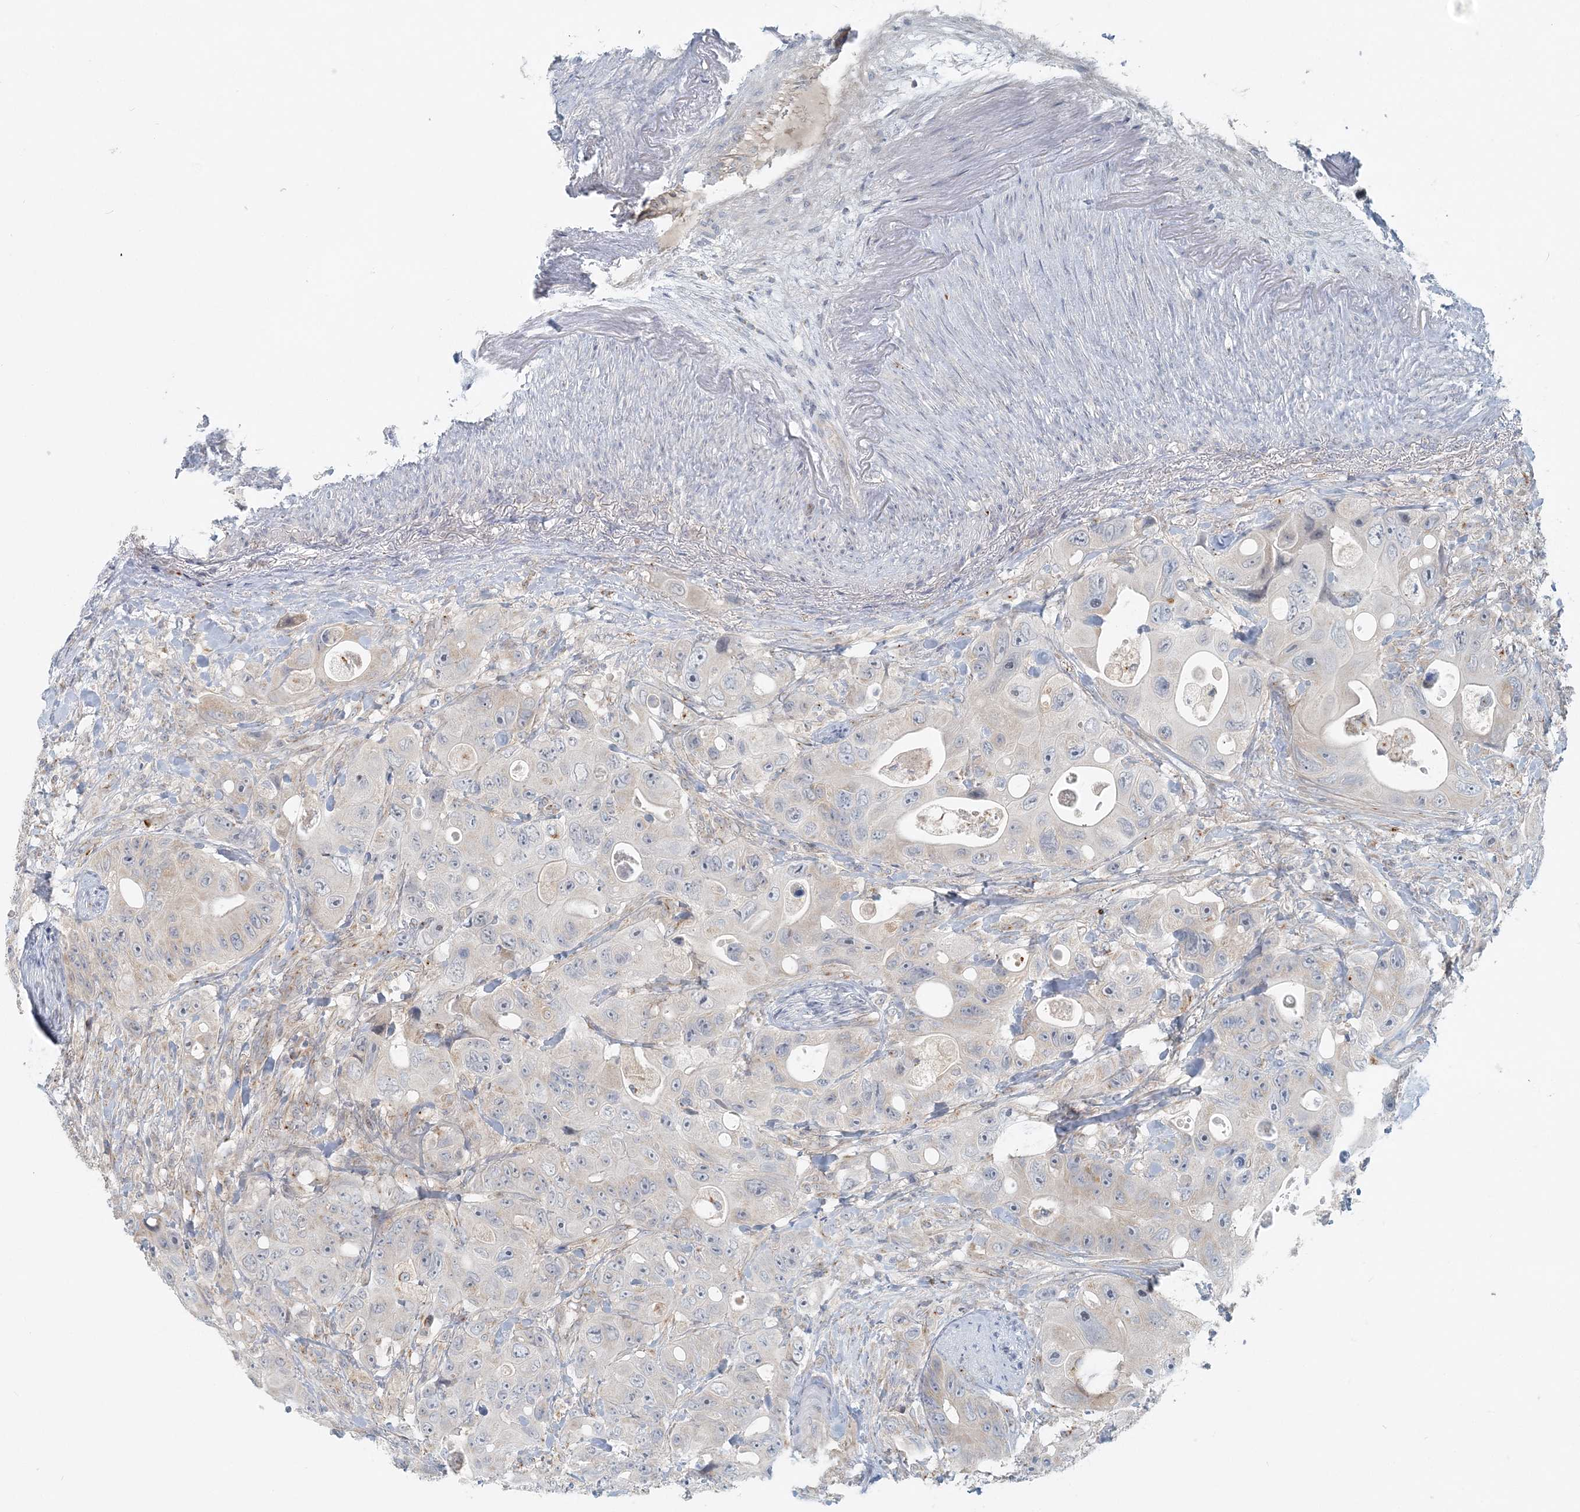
{"staining": {"intensity": "negative", "quantity": "none", "location": "none"}, "tissue": "colorectal cancer", "cell_type": "Tumor cells", "image_type": "cancer", "snomed": [{"axis": "morphology", "description": "Adenocarcinoma, NOS"}, {"axis": "topography", "description": "Colon"}], "caption": "This is an IHC photomicrograph of colorectal cancer (adenocarcinoma). There is no staining in tumor cells.", "gene": "NAA11", "patient": {"sex": "female", "age": 46}}